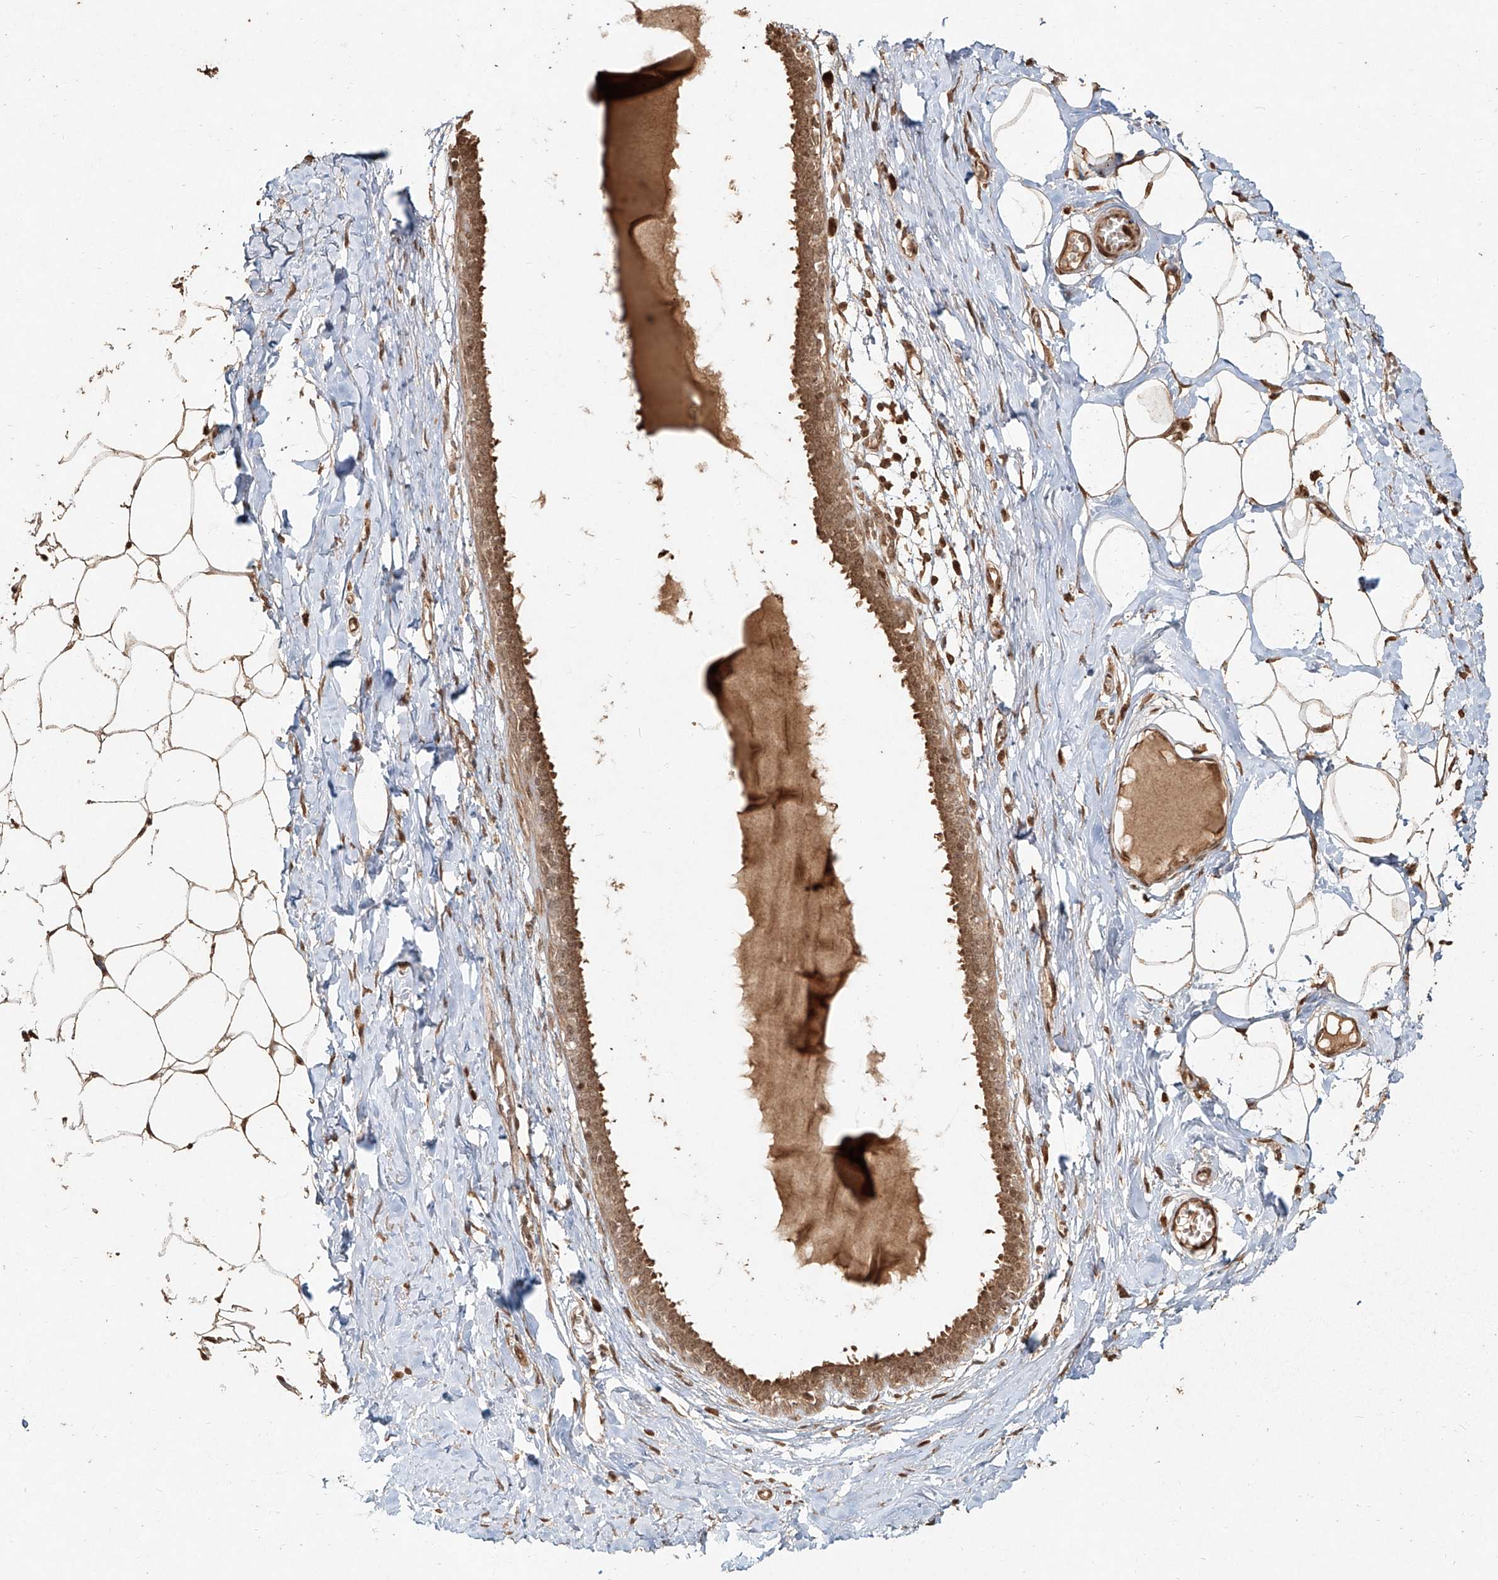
{"staining": {"intensity": "moderate", "quantity": ">75%", "location": "cytoplasmic/membranous,nuclear"}, "tissue": "breast", "cell_type": "Adipocytes", "image_type": "normal", "snomed": [{"axis": "morphology", "description": "Normal tissue, NOS"}, {"axis": "topography", "description": "Breast"}], "caption": "This is a photomicrograph of immunohistochemistry (IHC) staining of benign breast, which shows moderate staining in the cytoplasmic/membranous,nuclear of adipocytes.", "gene": "UBE2K", "patient": {"sex": "female", "age": 27}}